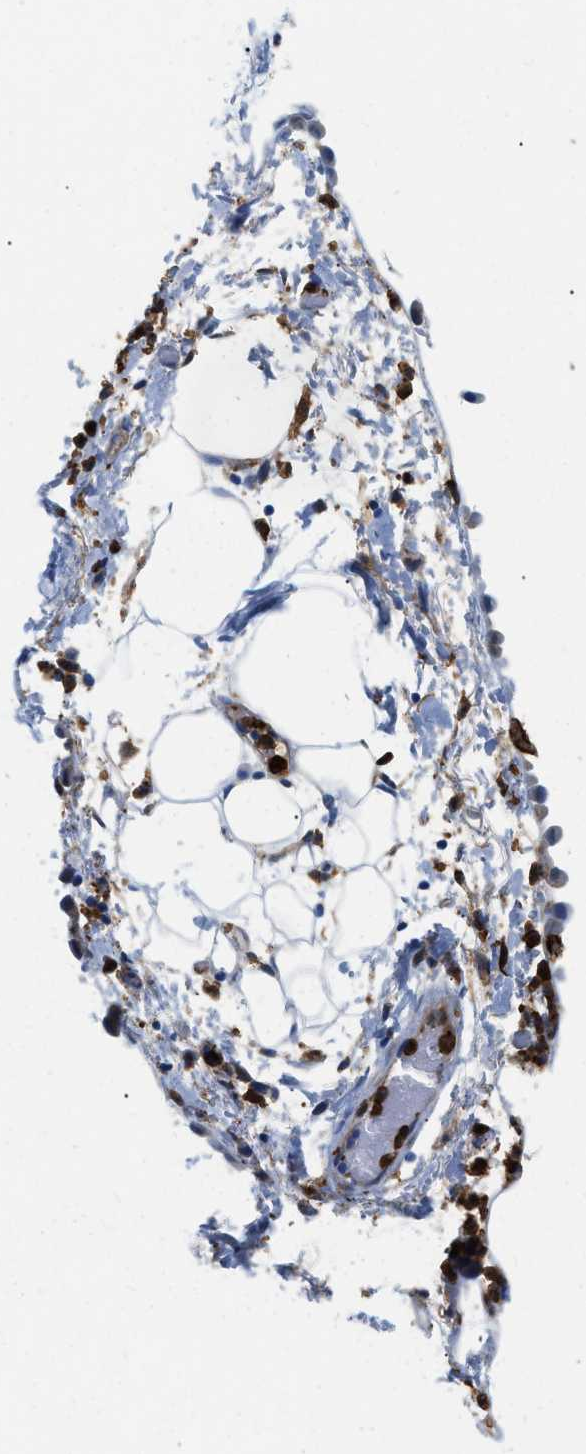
{"staining": {"intensity": "negative", "quantity": "none", "location": "none"}, "tissue": "adipose tissue", "cell_type": "Adipocytes", "image_type": "normal", "snomed": [{"axis": "morphology", "description": "Normal tissue, NOS"}, {"axis": "topography", "description": "Cartilage tissue"}, {"axis": "topography", "description": "Bronchus"}], "caption": "Adipocytes show no significant protein staining in benign adipose tissue. Brightfield microscopy of immunohistochemistry (IHC) stained with DAB (3,3'-diaminobenzidine) (brown) and hematoxylin (blue), captured at high magnification.", "gene": "GSN", "patient": {"sex": "female", "age": 73}}